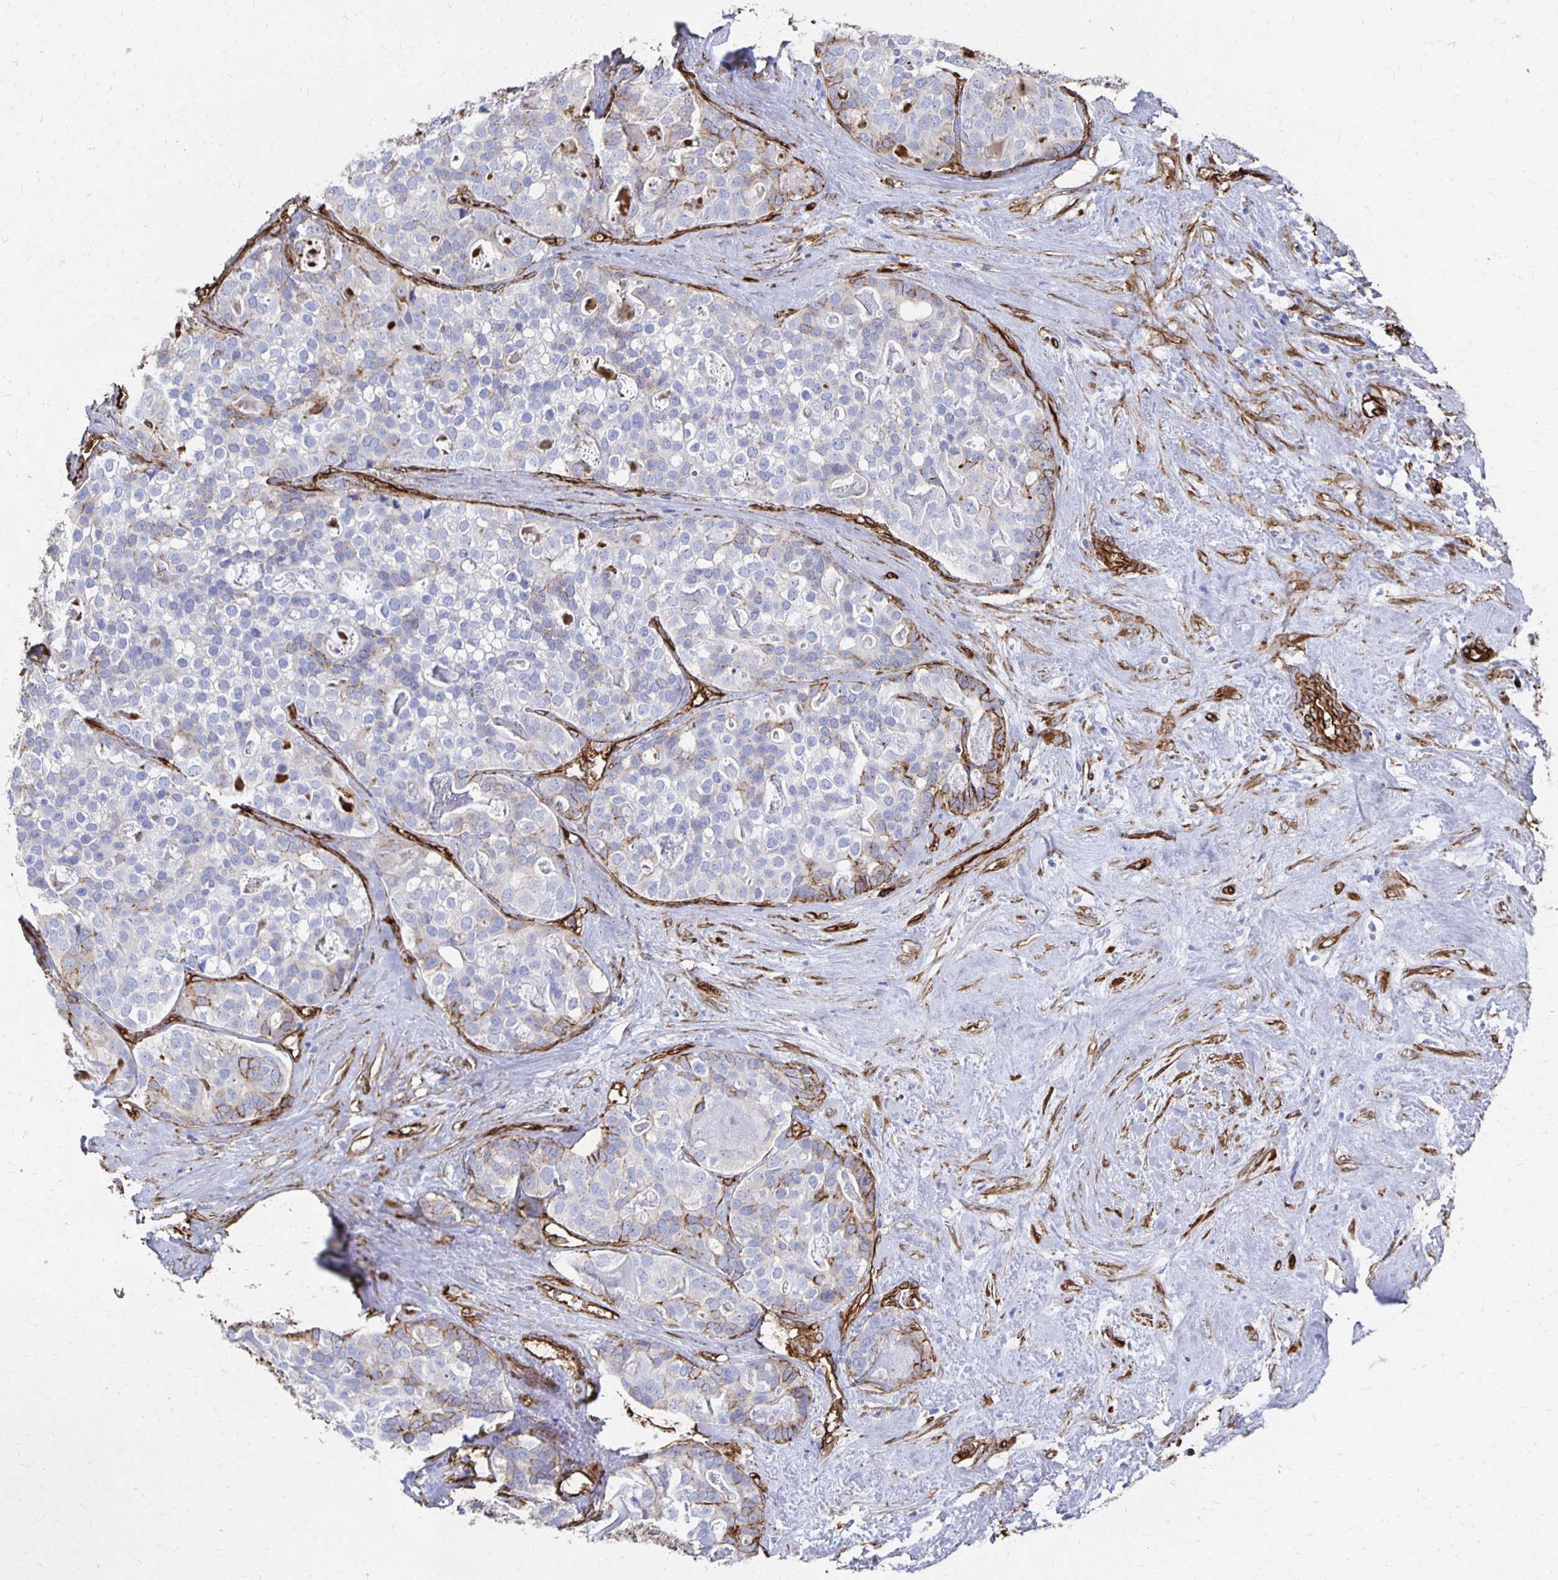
{"staining": {"intensity": "negative", "quantity": "none", "location": "none"}, "tissue": "liver cancer", "cell_type": "Tumor cells", "image_type": "cancer", "snomed": [{"axis": "morphology", "description": "Cholangiocarcinoma"}, {"axis": "topography", "description": "Liver"}], "caption": "This is an immunohistochemistry (IHC) micrograph of human liver cancer (cholangiocarcinoma). There is no positivity in tumor cells.", "gene": "VIPR2", "patient": {"sex": "male", "age": 56}}